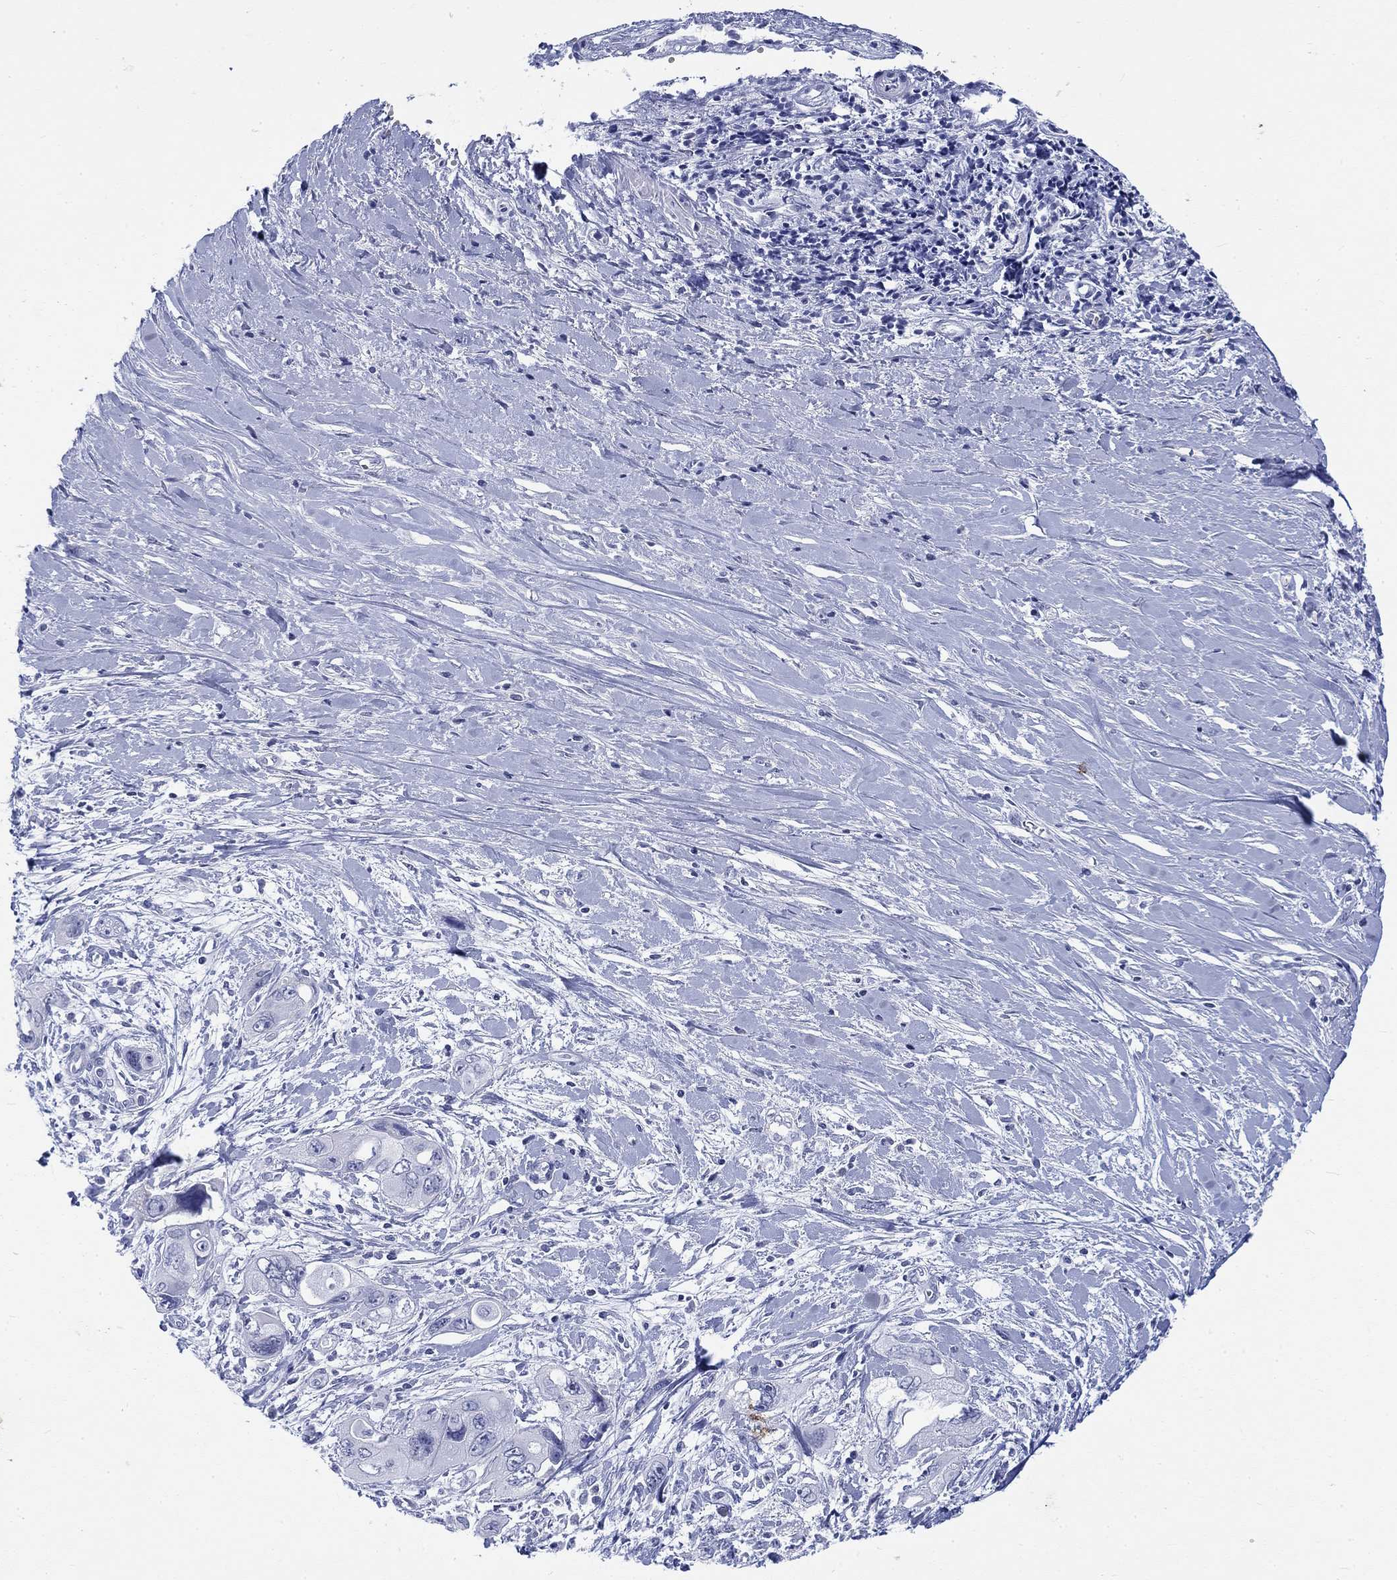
{"staining": {"intensity": "negative", "quantity": "none", "location": "none"}, "tissue": "pancreatic cancer", "cell_type": "Tumor cells", "image_type": "cancer", "snomed": [{"axis": "morphology", "description": "Adenocarcinoma, NOS"}, {"axis": "topography", "description": "Pancreas"}], "caption": "The IHC photomicrograph has no significant positivity in tumor cells of pancreatic cancer (adenocarcinoma) tissue.", "gene": "KRT76", "patient": {"sex": "male", "age": 47}}